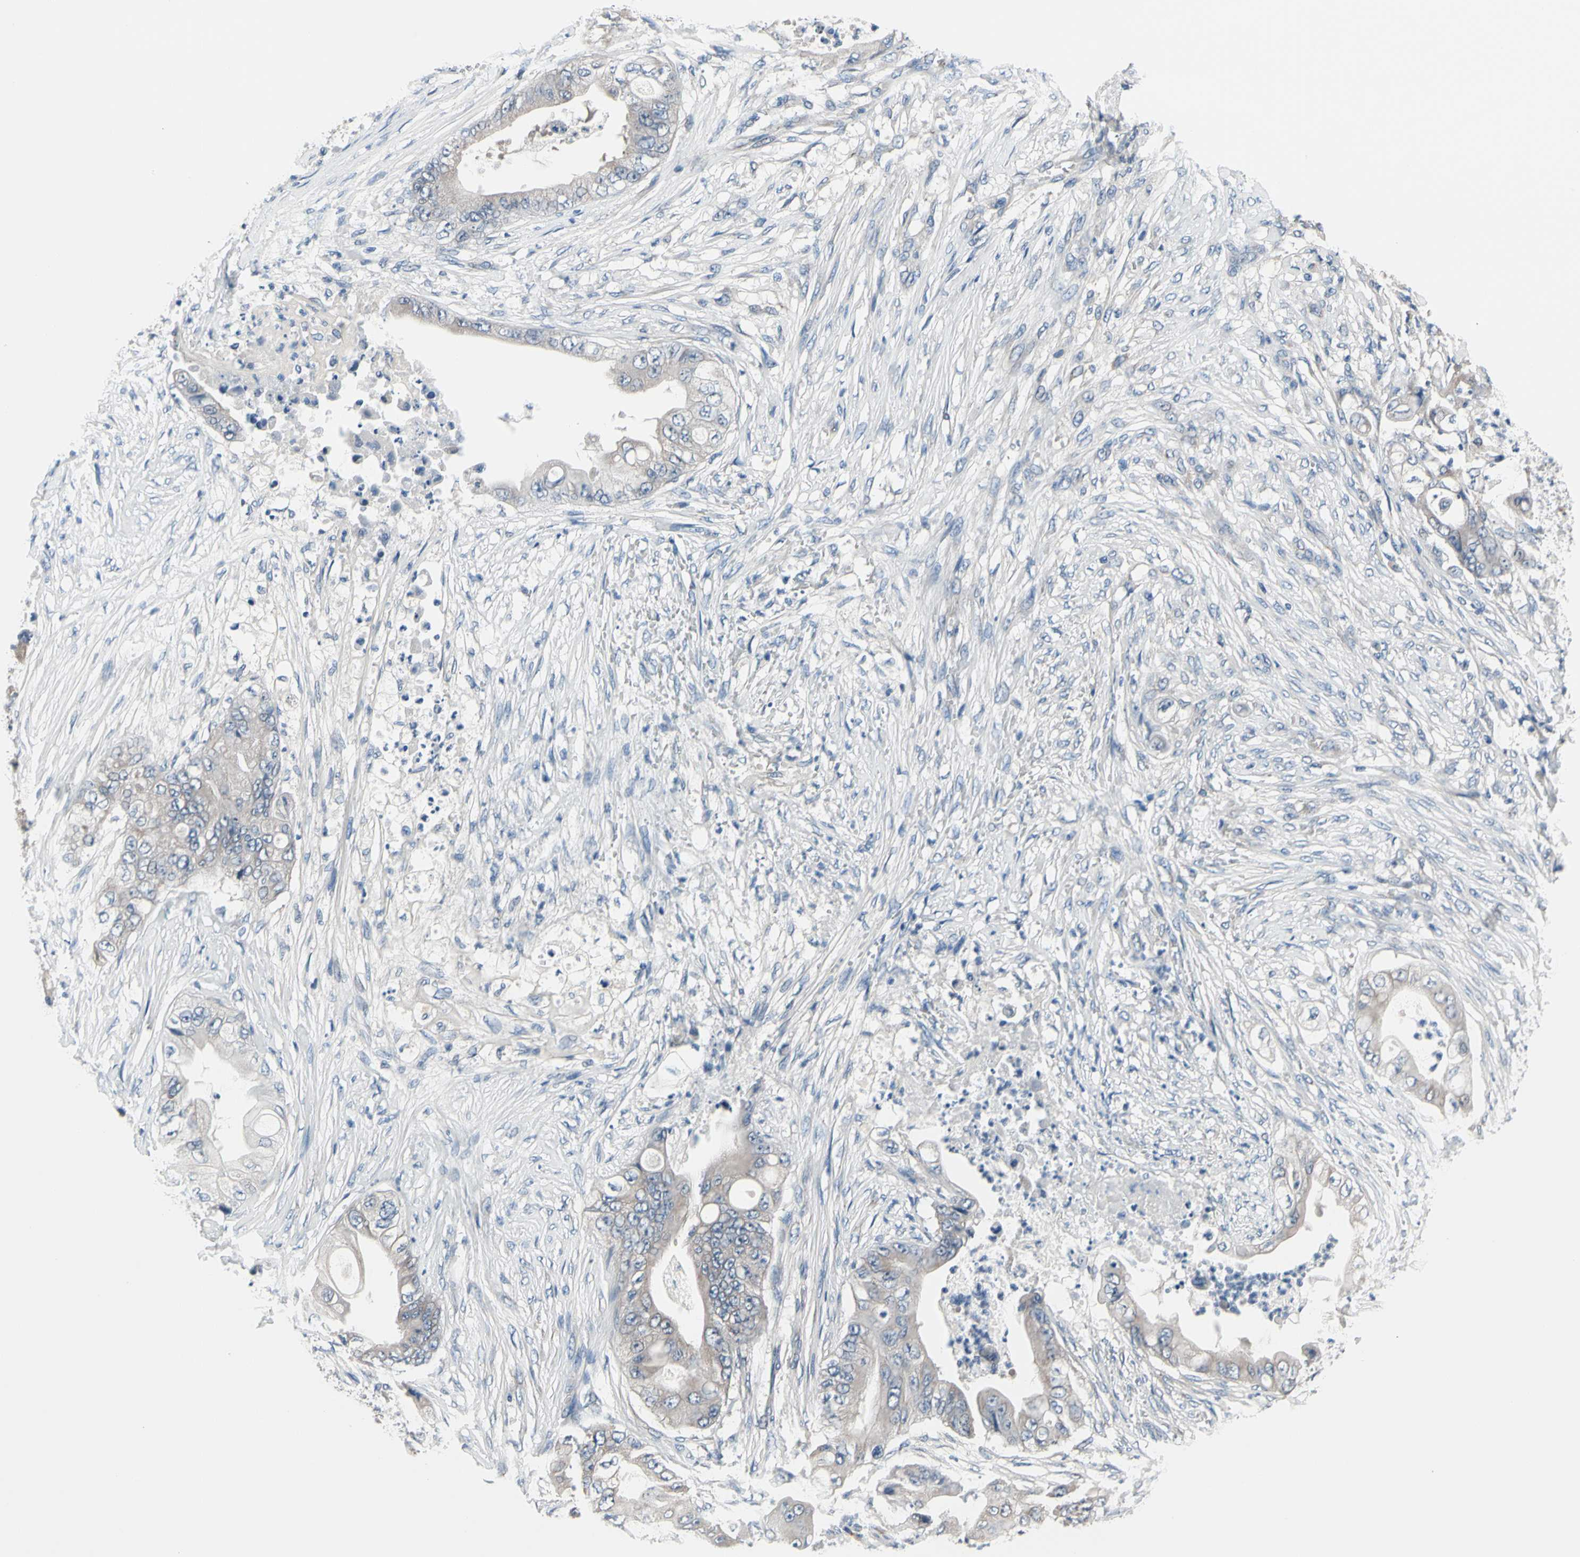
{"staining": {"intensity": "weak", "quantity": "<25%", "location": "cytoplasmic/membranous"}, "tissue": "stomach cancer", "cell_type": "Tumor cells", "image_type": "cancer", "snomed": [{"axis": "morphology", "description": "Adenocarcinoma, NOS"}, {"axis": "topography", "description": "Stomach"}], "caption": "Immunohistochemistry photomicrograph of stomach cancer (adenocarcinoma) stained for a protein (brown), which shows no expression in tumor cells.", "gene": "PRKAR2B", "patient": {"sex": "female", "age": 73}}